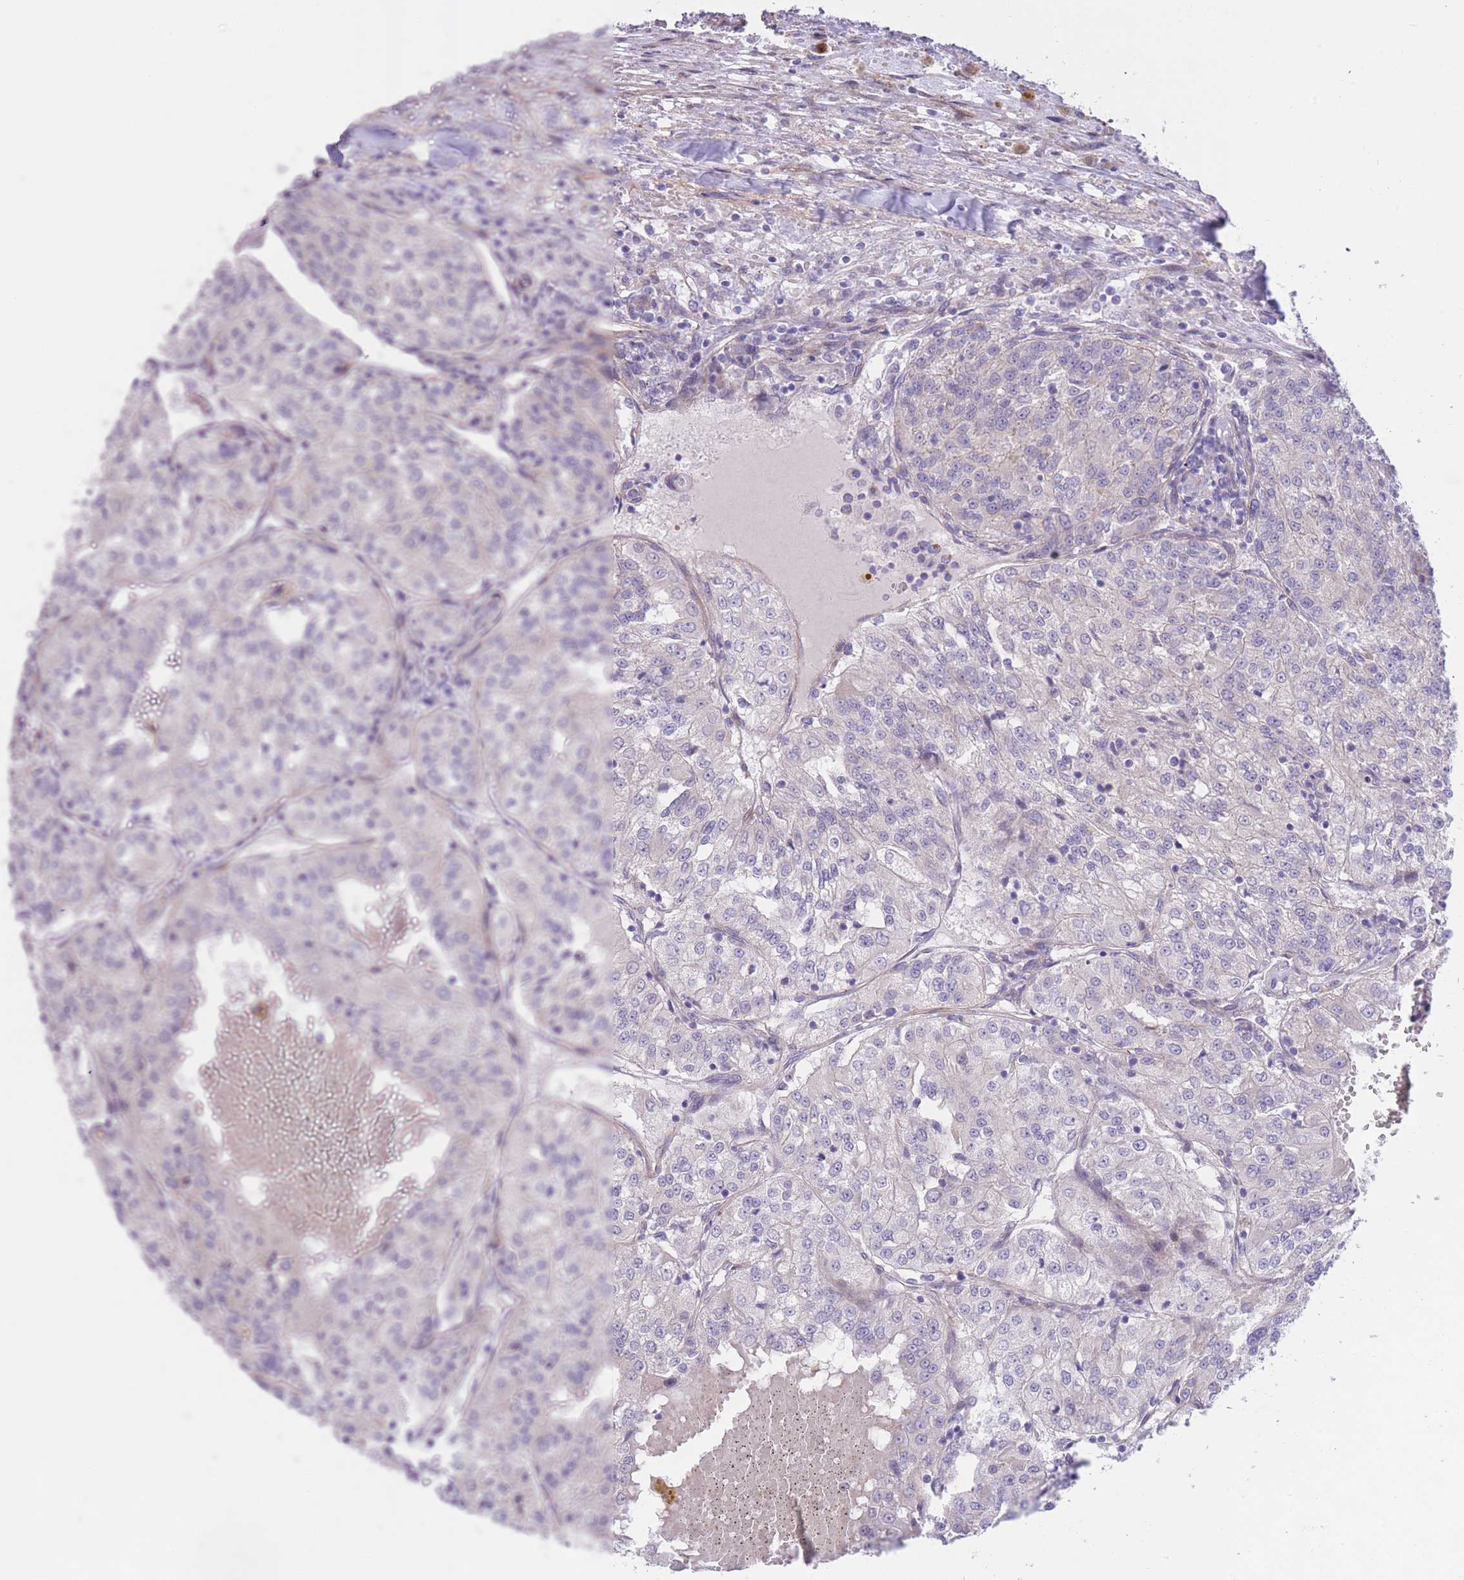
{"staining": {"intensity": "negative", "quantity": "none", "location": "none"}, "tissue": "renal cancer", "cell_type": "Tumor cells", "image_type": "cancer", "snomed": [{"axis": "morphology", "description": "Adenocarcinoma, NOS"}, {"axis": "topography", "description": "Kidney"}], "caption": "The immunohistochemistry image has no significant positivity in tumor cells of renal adenocarcinoma tissue.", "gene": "QTRT1", "patient": {"sex": "female", "age": 63}}